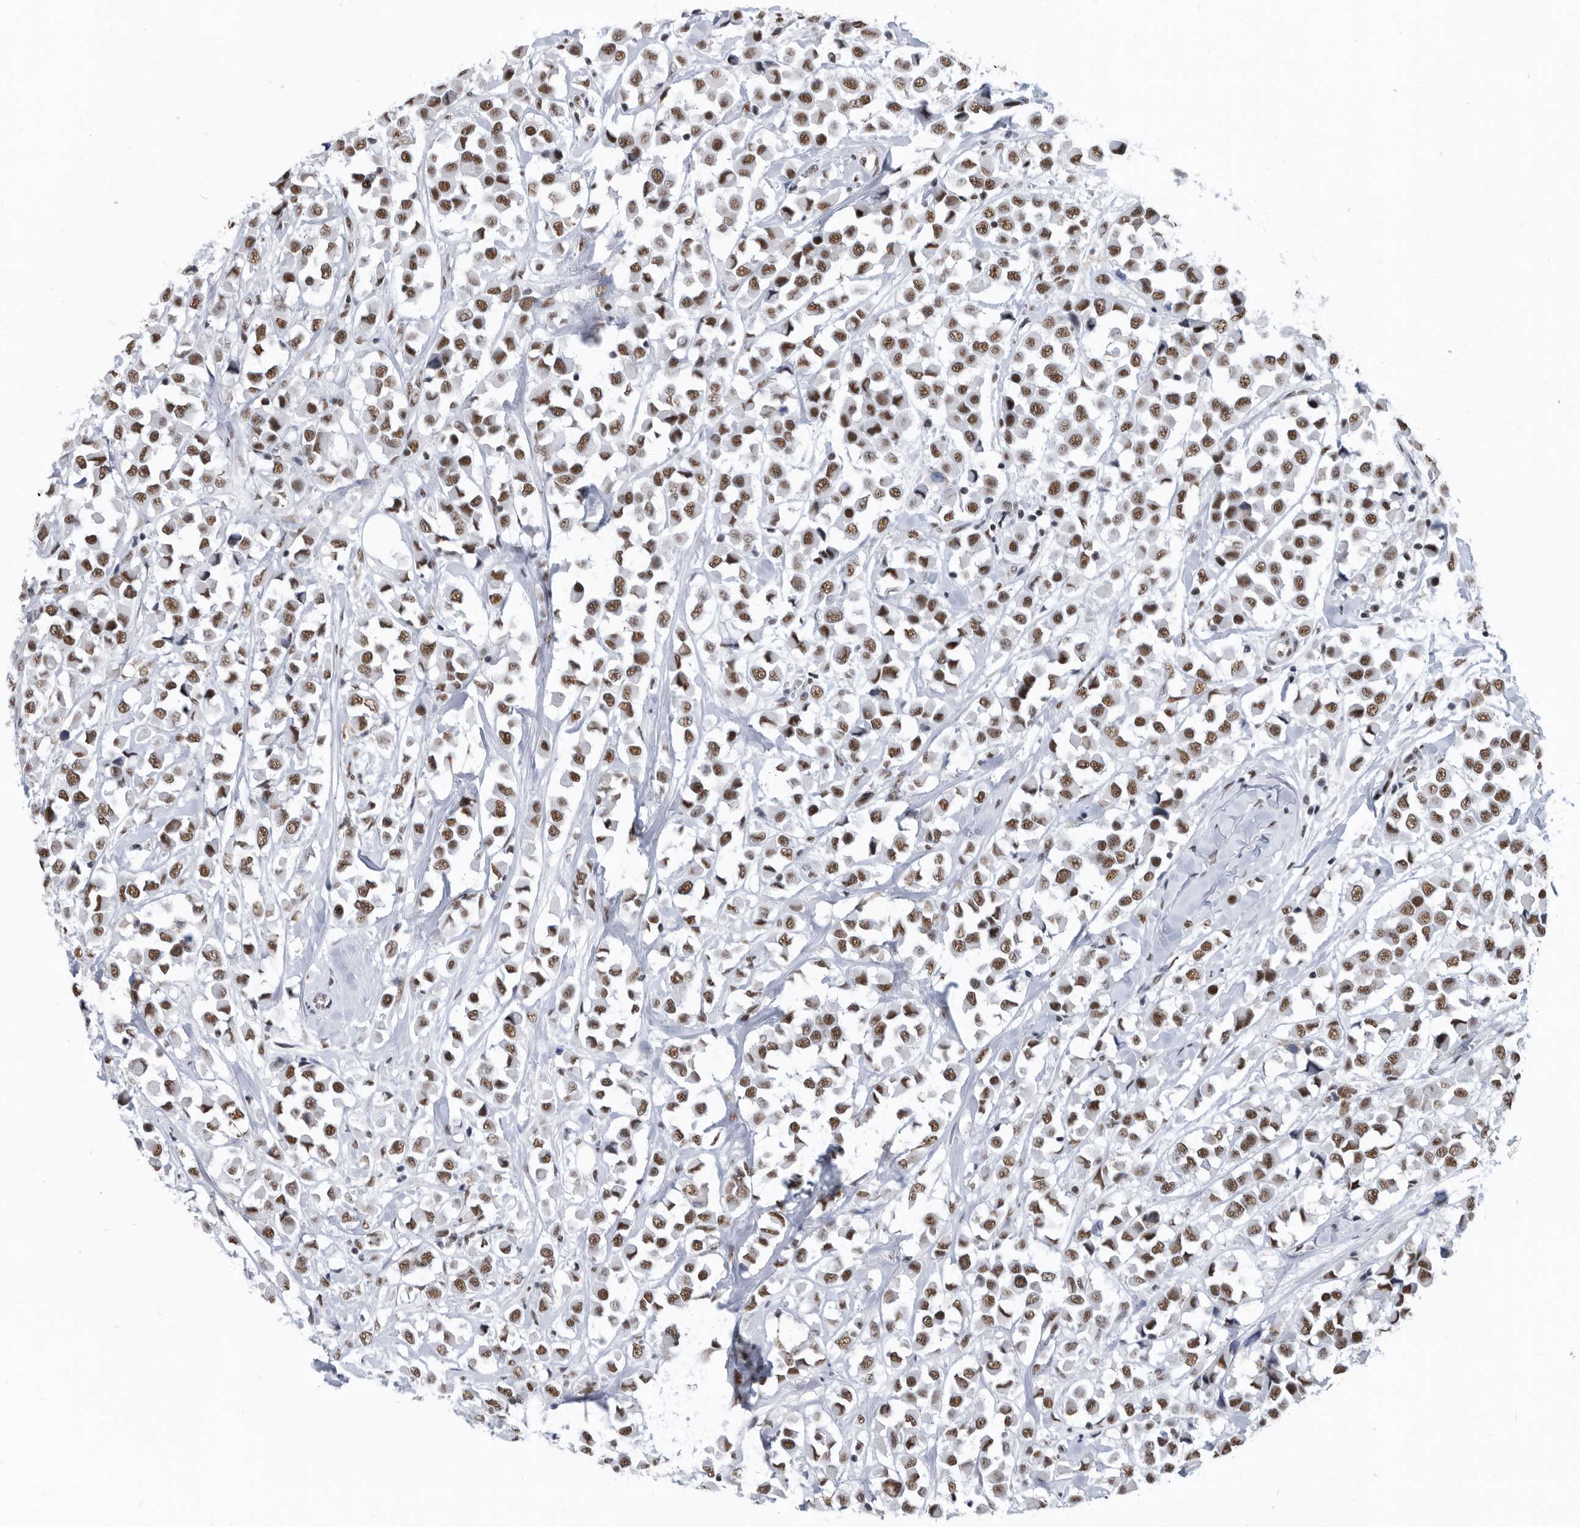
{"staining": {"intensity": "moderate", "quantity": ">75%", "location": "nuclear"}, "tissue": "breast cancer", "cell_type": "Tumor cells", "image_type": "cancer", "snomed": [{"axis": "morphology", "description": "Duct carcinoma"}, {"axis": "topography", "description": "Breast"}], "caption": "Tumor cells show medium levels of moderate nuclear expression in about >75% of cells in human invasive ductal carcinoma (breast). (Stains: DAB (3,3'-diaminobenzidine) in brown, nuclei in blue, Microscopy: brightfield microscopy at high magnification).", "gene": "SF3A1", "patient": {"sex": "female", "age": 61}}